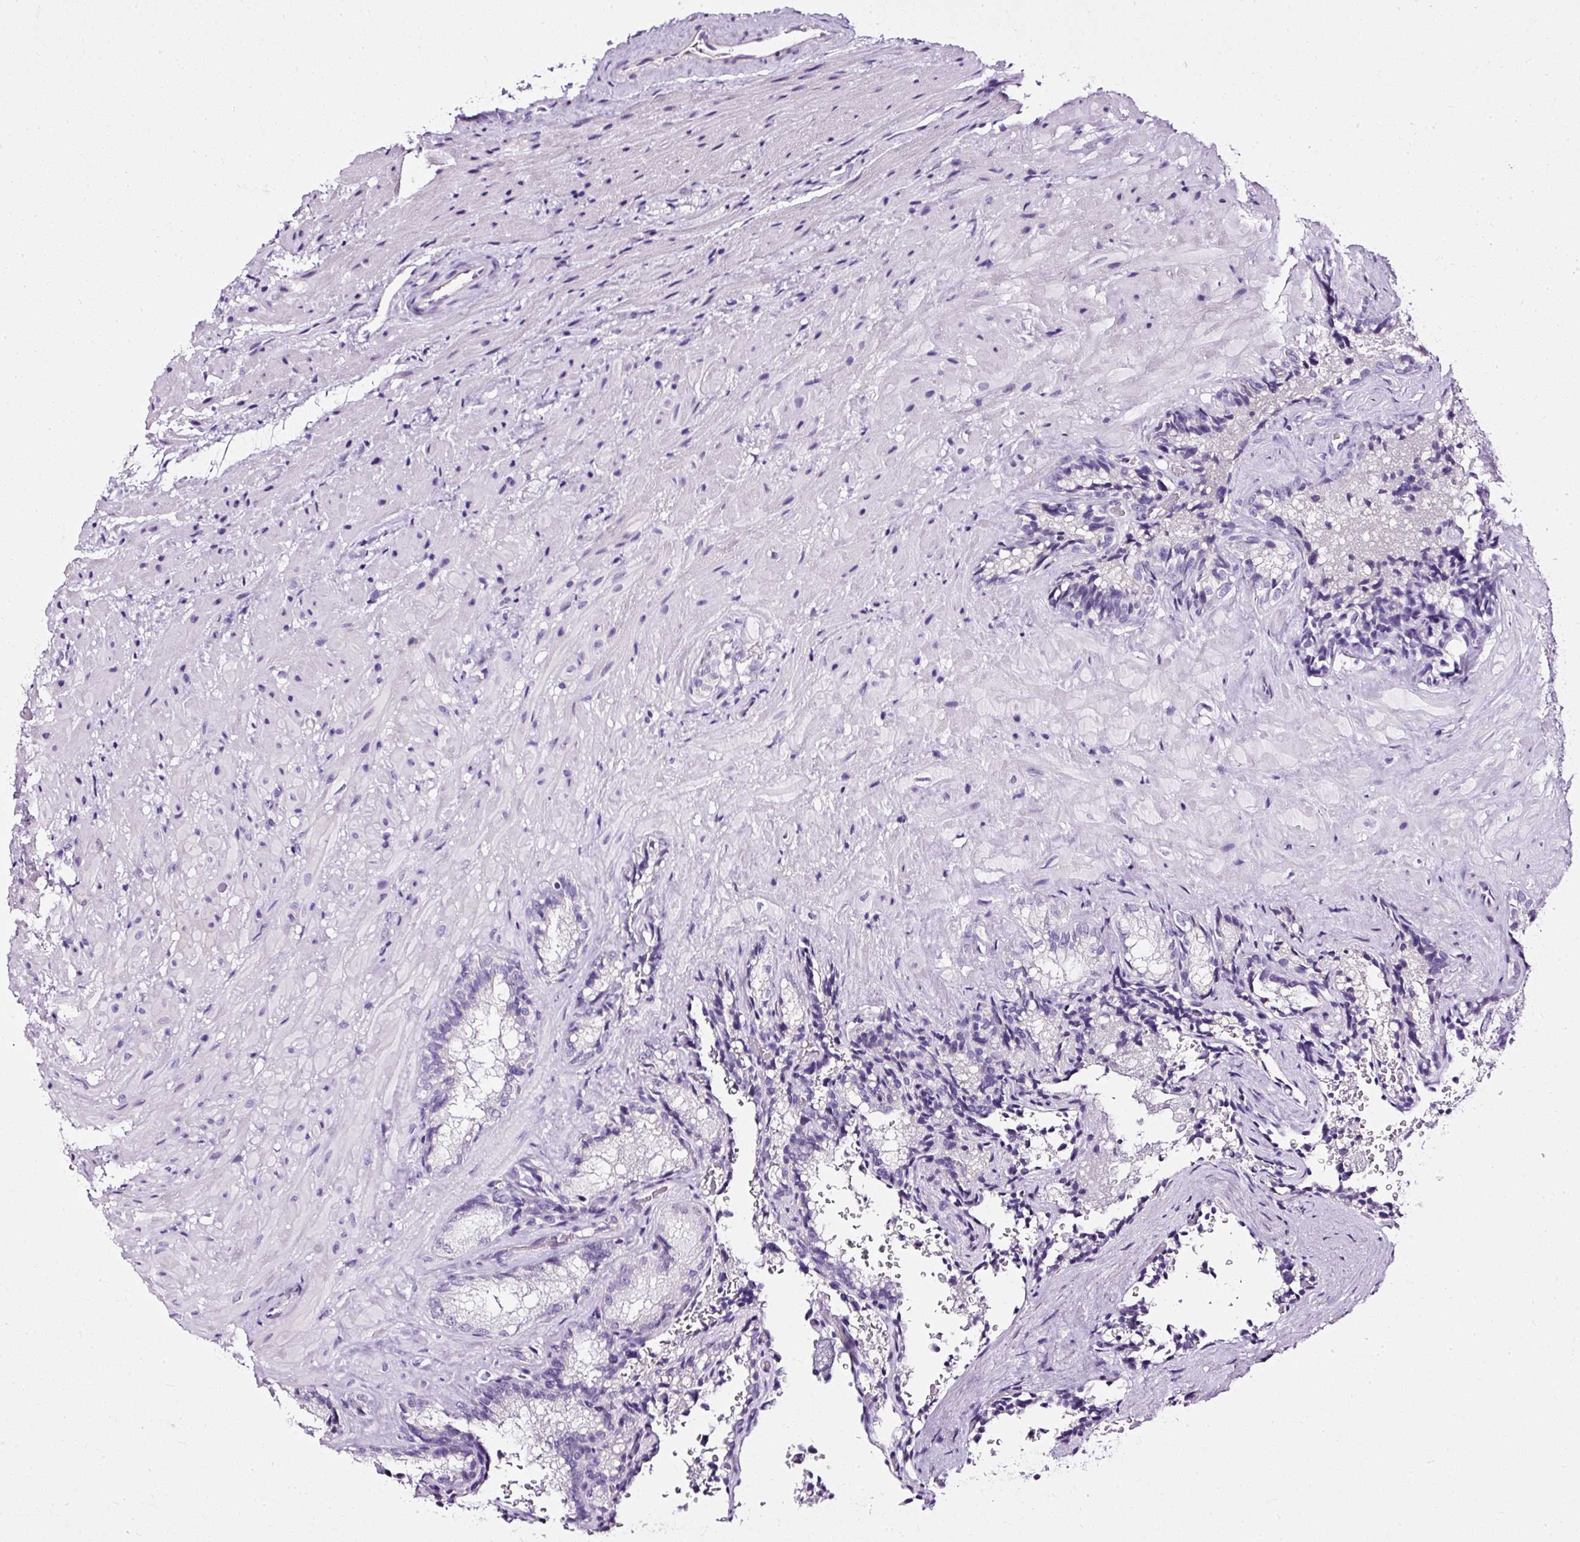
{"staining": {"intensity": "negative", "quantity": "none", "location": "none"}, "tissue": "seminal vesicle", "cell_type": "Glandular cells", "image_type": "normal", "snomed": [{"axis": "morphology", "description": "Normal tissue, NOS"}, {"axis": "topography", "description": "Seminal veicle"}], "caption": "DAB immunohistochemical staining of unremarkable seminal vesicle displays no significant positivity in glandular cells.", "gene": "ATP2A1", "patient": {"sex": "male", "age": 47}}